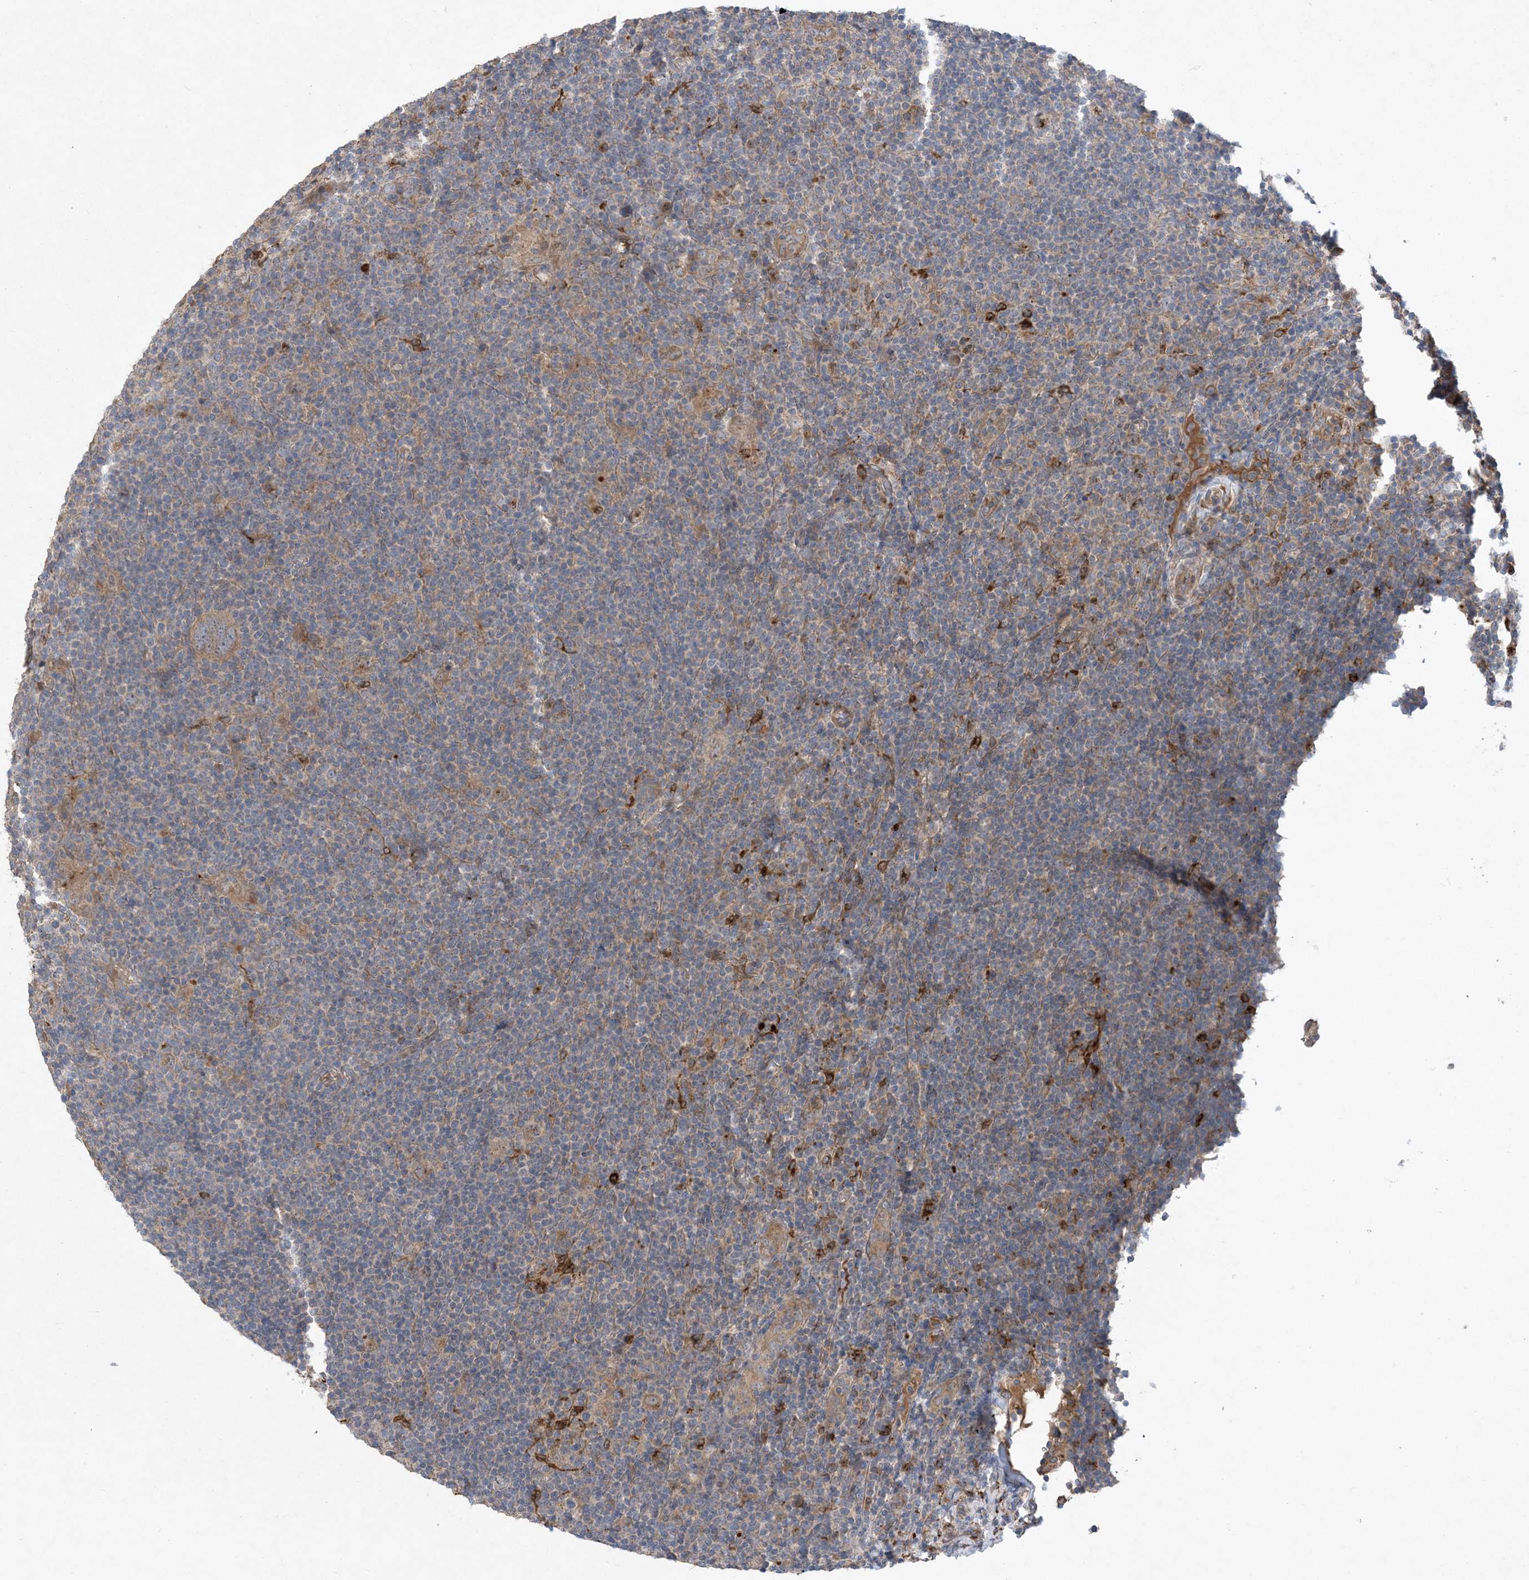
{"staining": {"intensity": "moderate", "quantity": "25%-75%", "location": "cytoplasmic/membranous"}, "tissue": "lymphoma", "cell_type": "Tumor cells", "image_type": "cancer", "snomed": [{"axis": "morphology", "description": "Hodgkin's disease, NOS"}, {"axis": "topography", "description": "Lymph node"}], "caption": "IHC photomicrograph of neoplastic tissue: human lymphoma stained using IHC demonstrates medium levels of moderate protein expression localized specifically in the cytoplasmic/membranous of tumor cells, appearing as a cytoplasmic/membranous brown color.", "gene": "MASP2", "patient": {"sex": "female", "age": 57}}